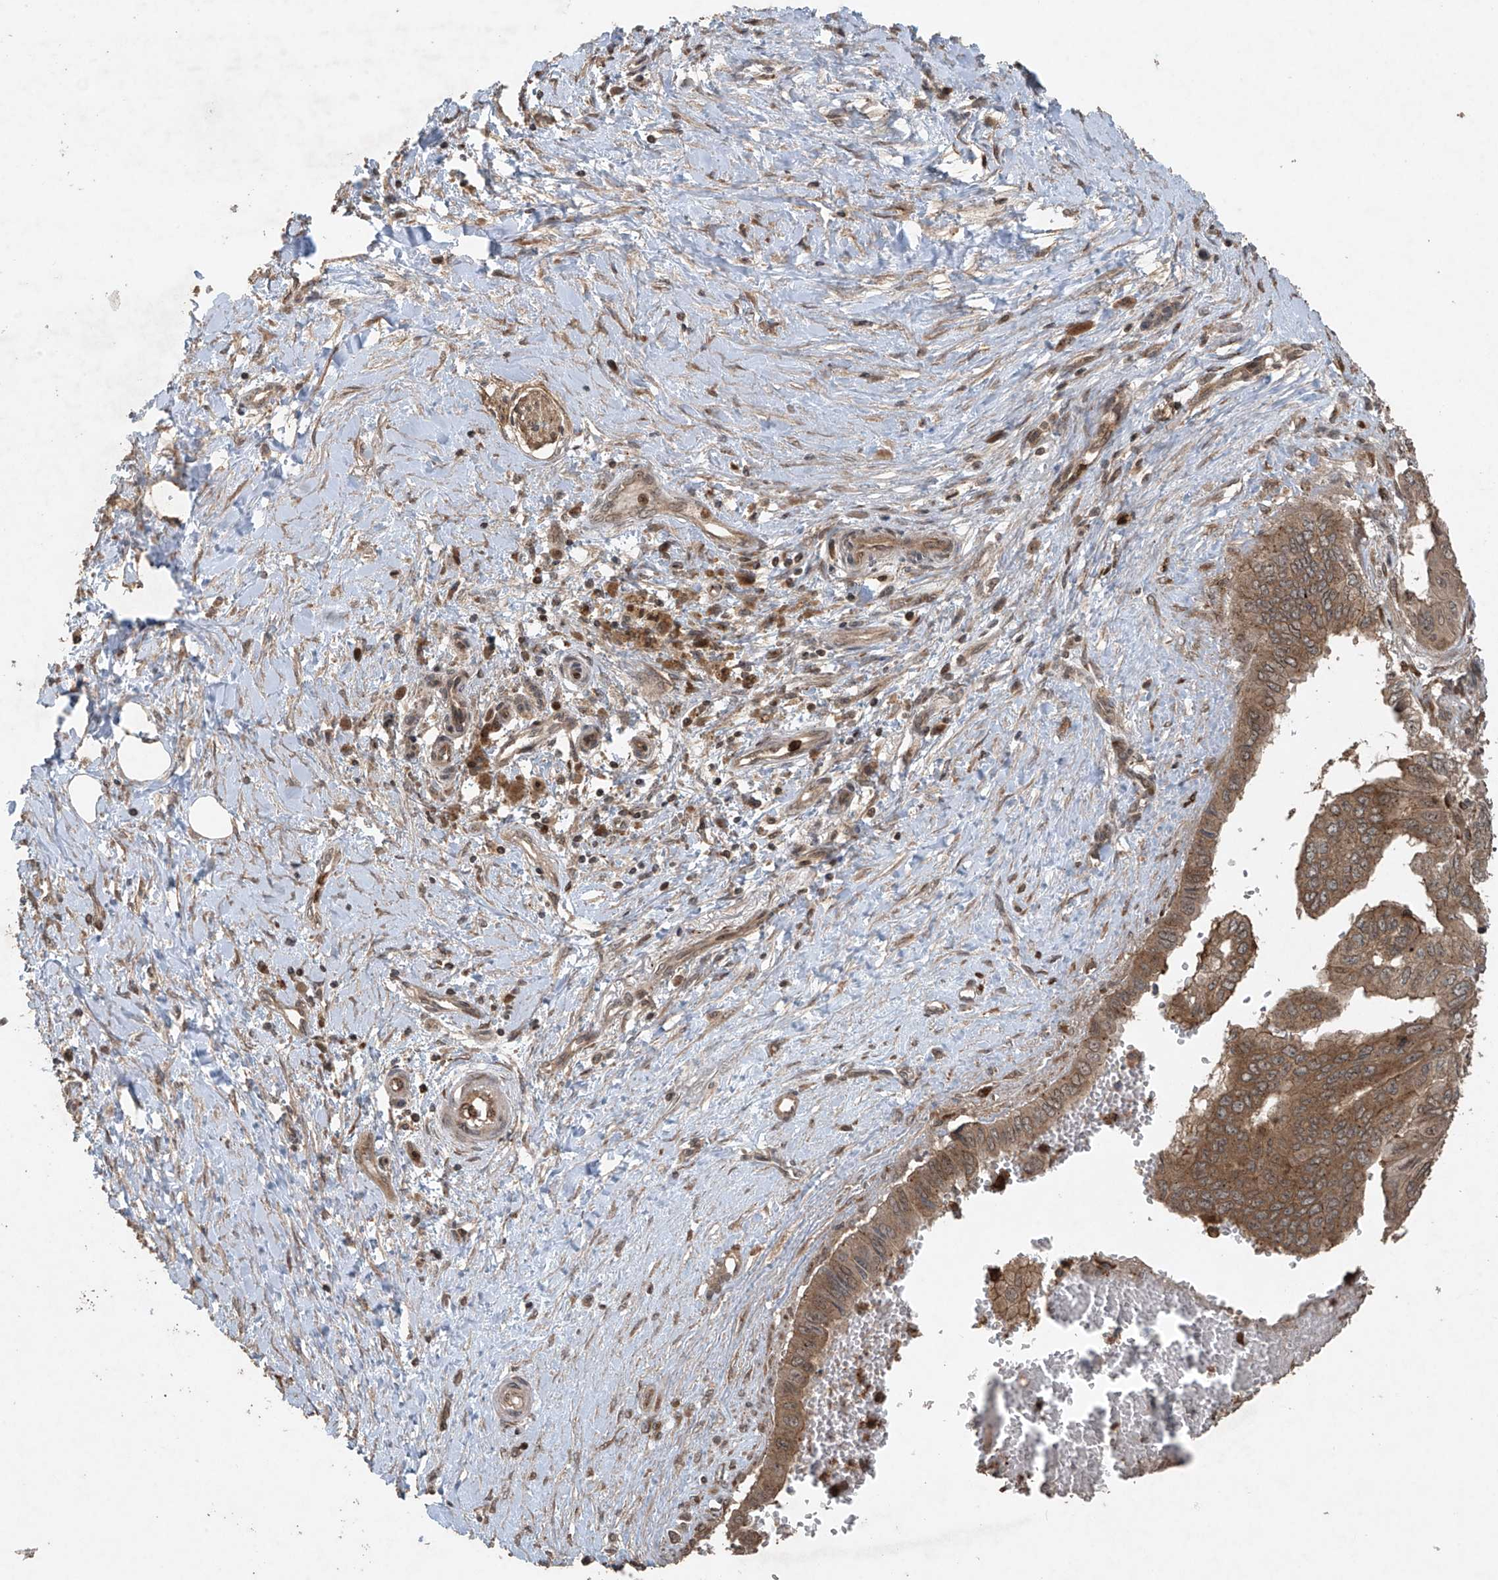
{"staining": {"intensity": "strong", "quantity": ">75%", "location": "cytoplasmic/membranous"}, "tissue": "pancreatic cancer", "cell_type": "Tumor cells", "image_type": "cancer", "snomed": [{"axis": "morphology", "description": "Adenocarcinoma, NOS"}, {"axis": "topography", "description": "Pancreas"}], "caption": "The immunohistochemical stain shows strong cytoplasmic/membranous positivity in tumor cells of adenocarcinoma (pancreatic) tissue.", "gene": "PGPEP1", "patient": {"sex": "male", "age": 51}}